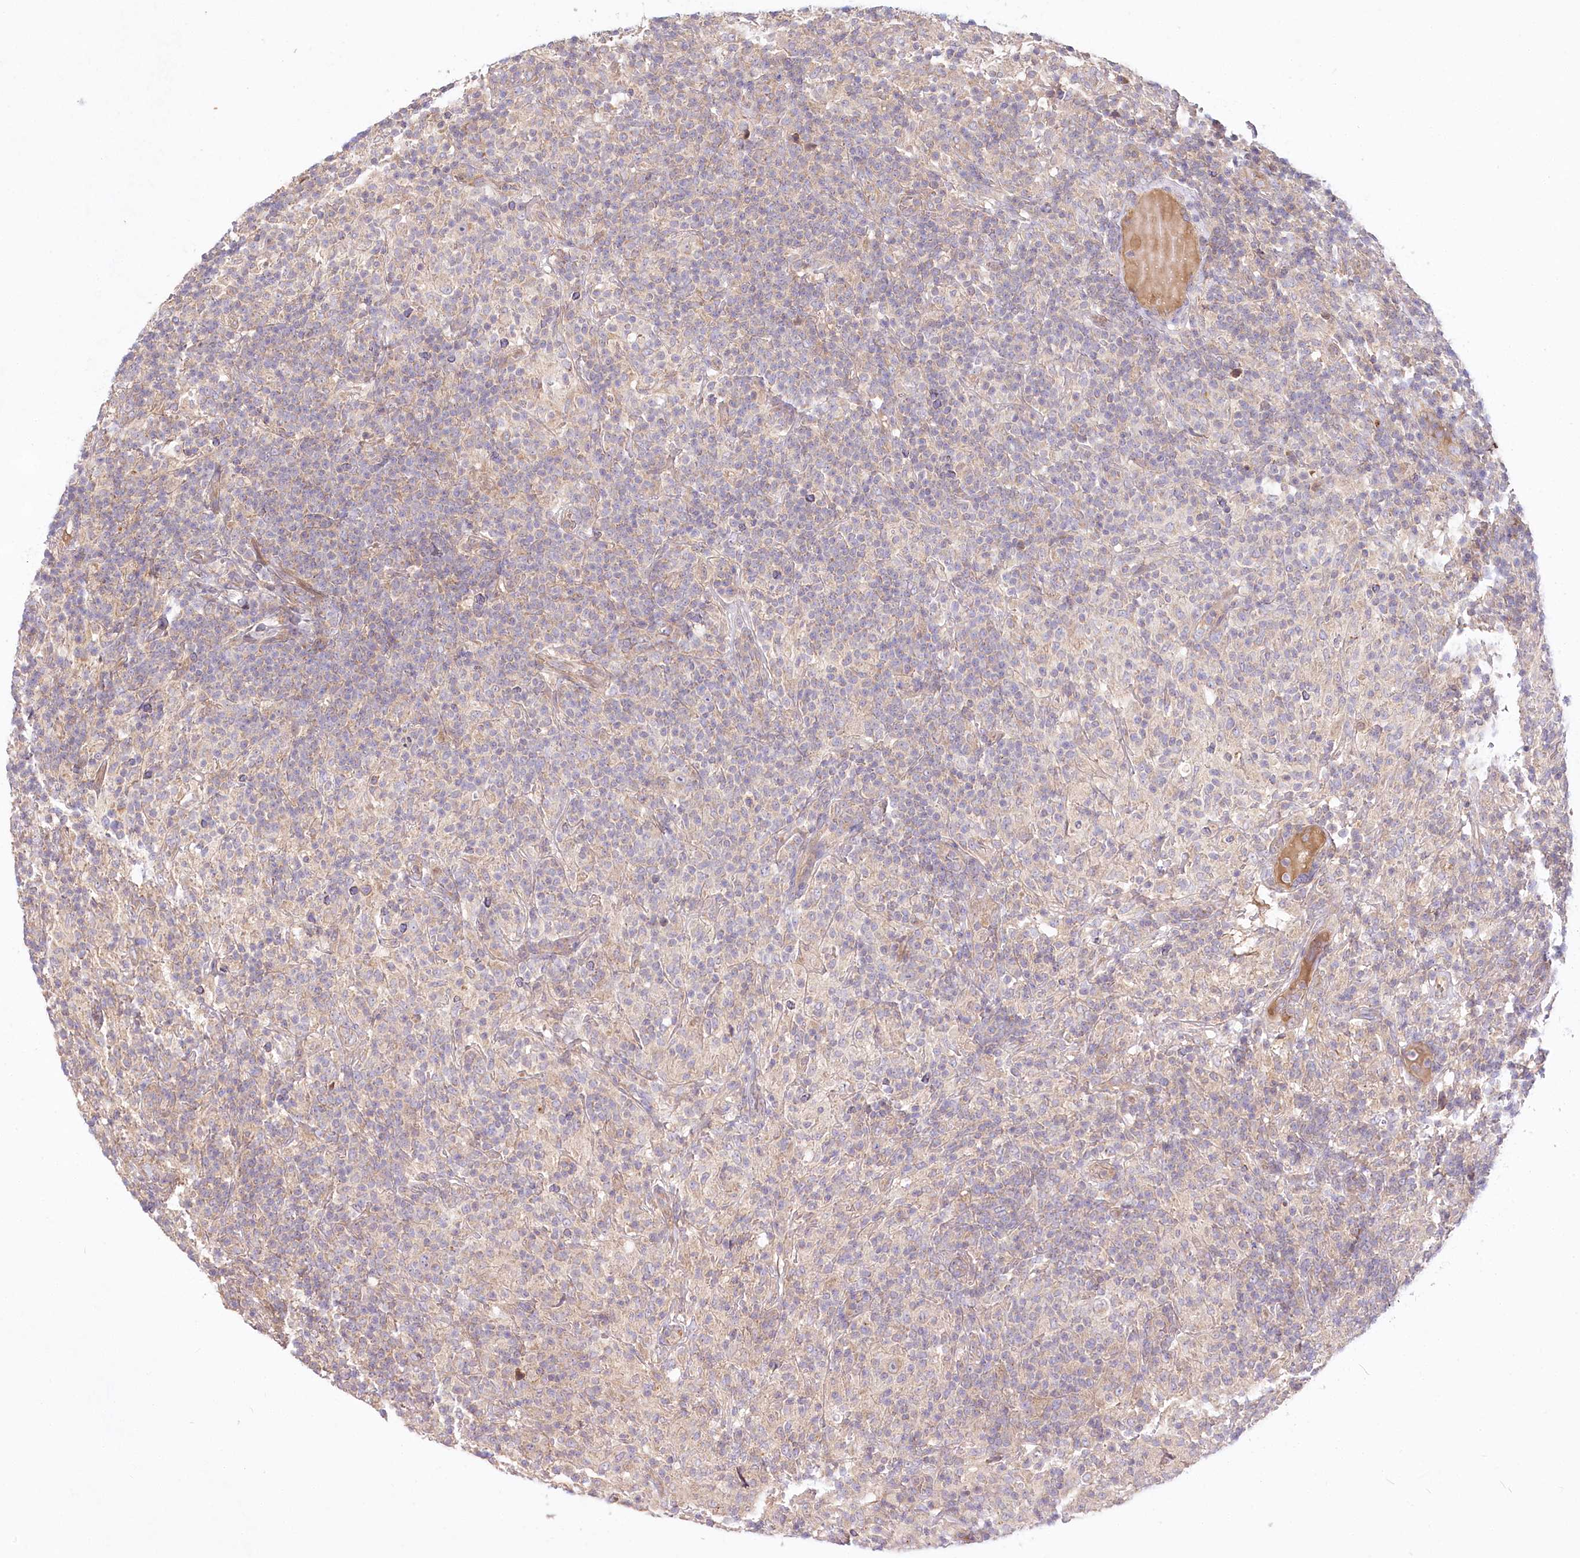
{"staining": {"intensity": "negative", "quantity": "none", "location": "none"}, "tissue": "lymphoma", "cell_type": "Tumor cells", "image_type": "cancer", "snomed": [{"axis": "morphology", "description": "Hodgkin's disease, NOS"}, {"axis": "topography", "description": "Lymph node"}], "caption": "This is an IHC image of human Hodgkin's disease. There is no expression in tumor cells.", "gene": "PYROXD1", "patient": {"sex": "male", "age": 70}}